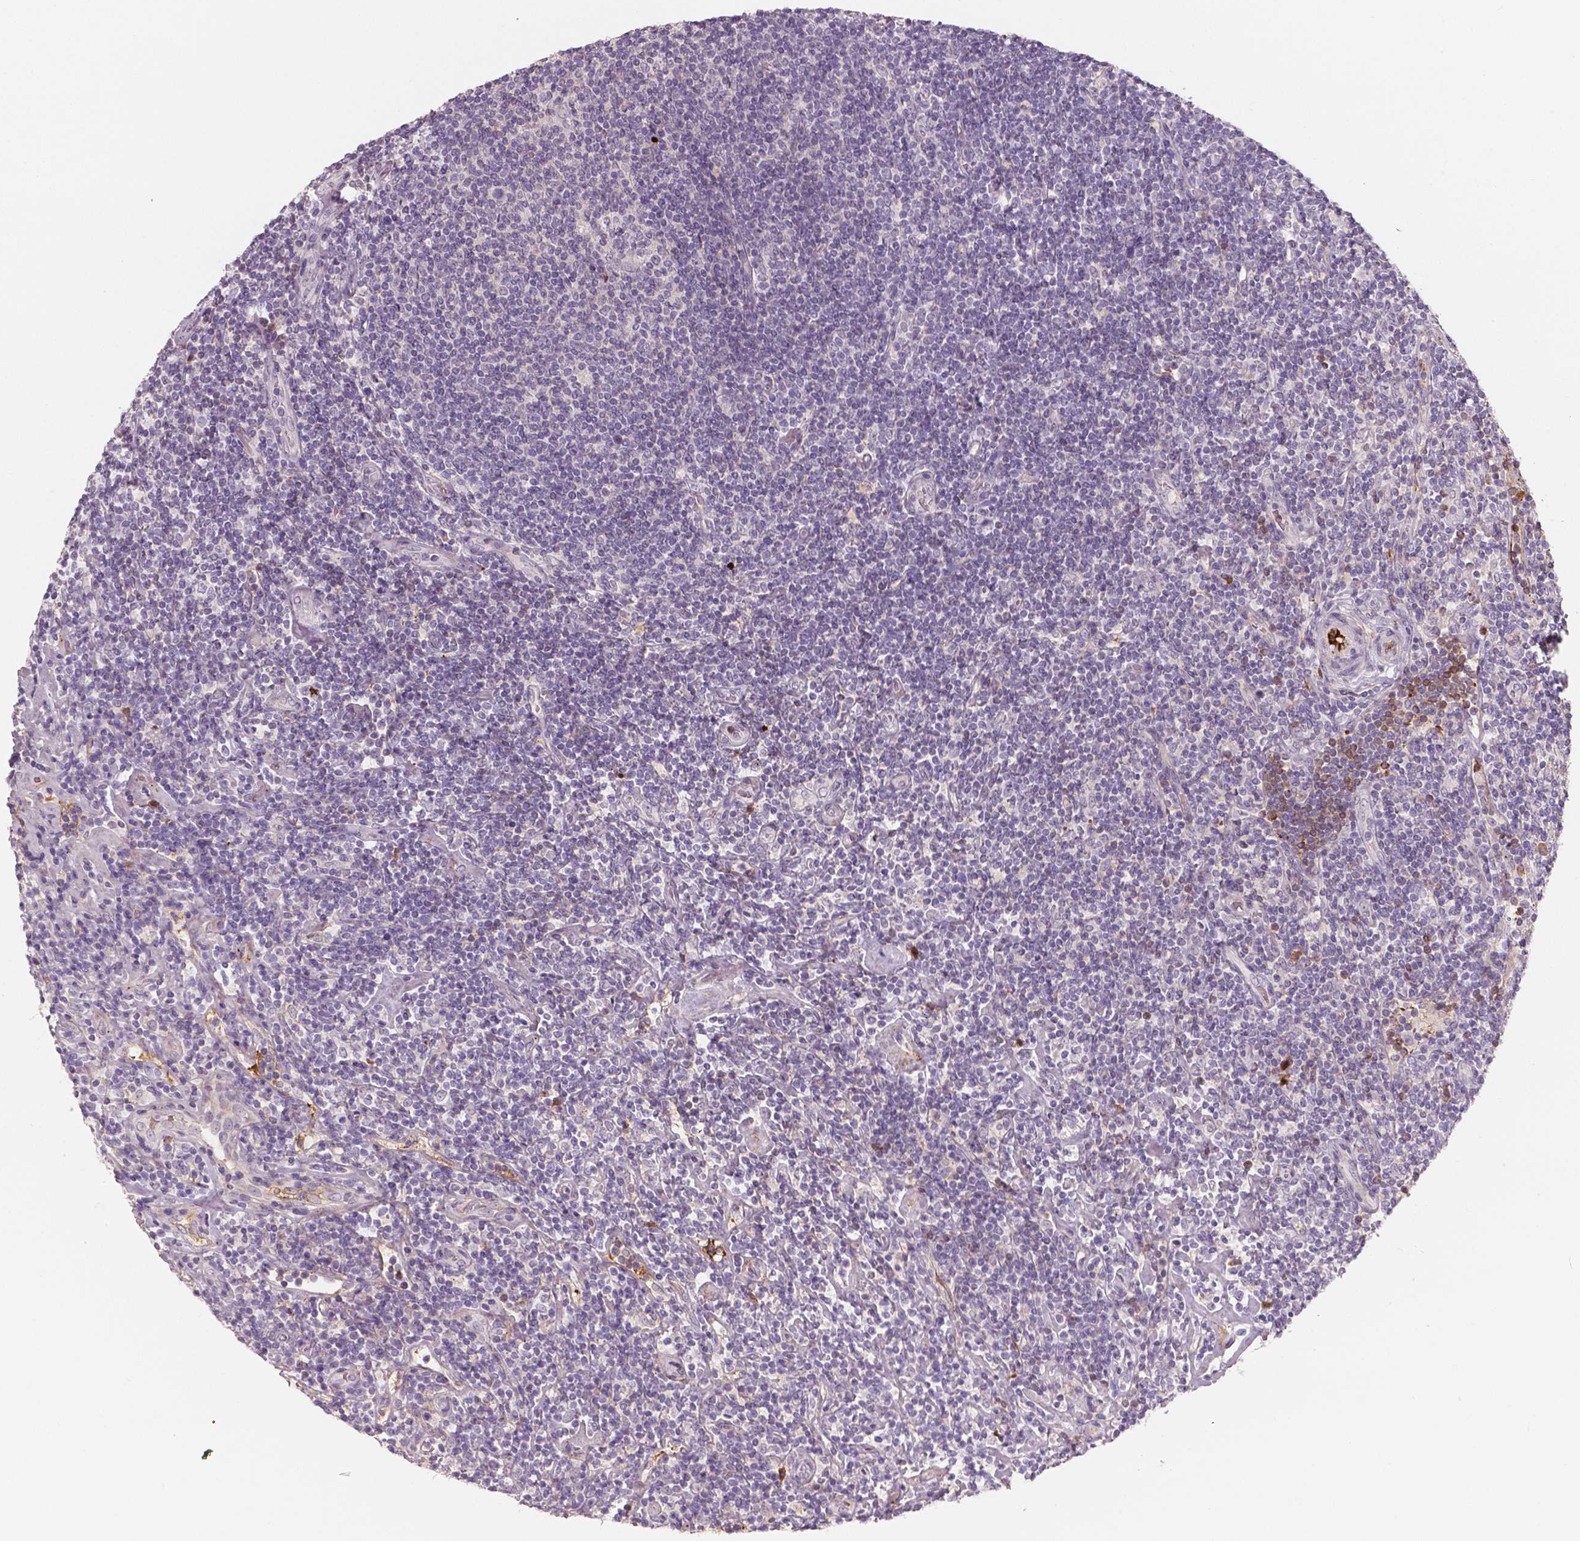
{"staining": {"intensity": "negative", "quantity": "none", "location": "none"}, "tissue": "lymphoma", "cell_type": "Tumor cells", "image_type": "cancer", "snomed": [{"axis": "morphology", "description": "Hodgkin's disease, NOS"}, {"axis": "topography", "description": "Lymph node"}], "caption": "Immunohistochemistry photomicrograph of human Hodgkin's disease stained for a protein (brown), which displays no staining in tumor cells.", "gene": "APOA4", "patient": {"sex": "male", "age": 40}}